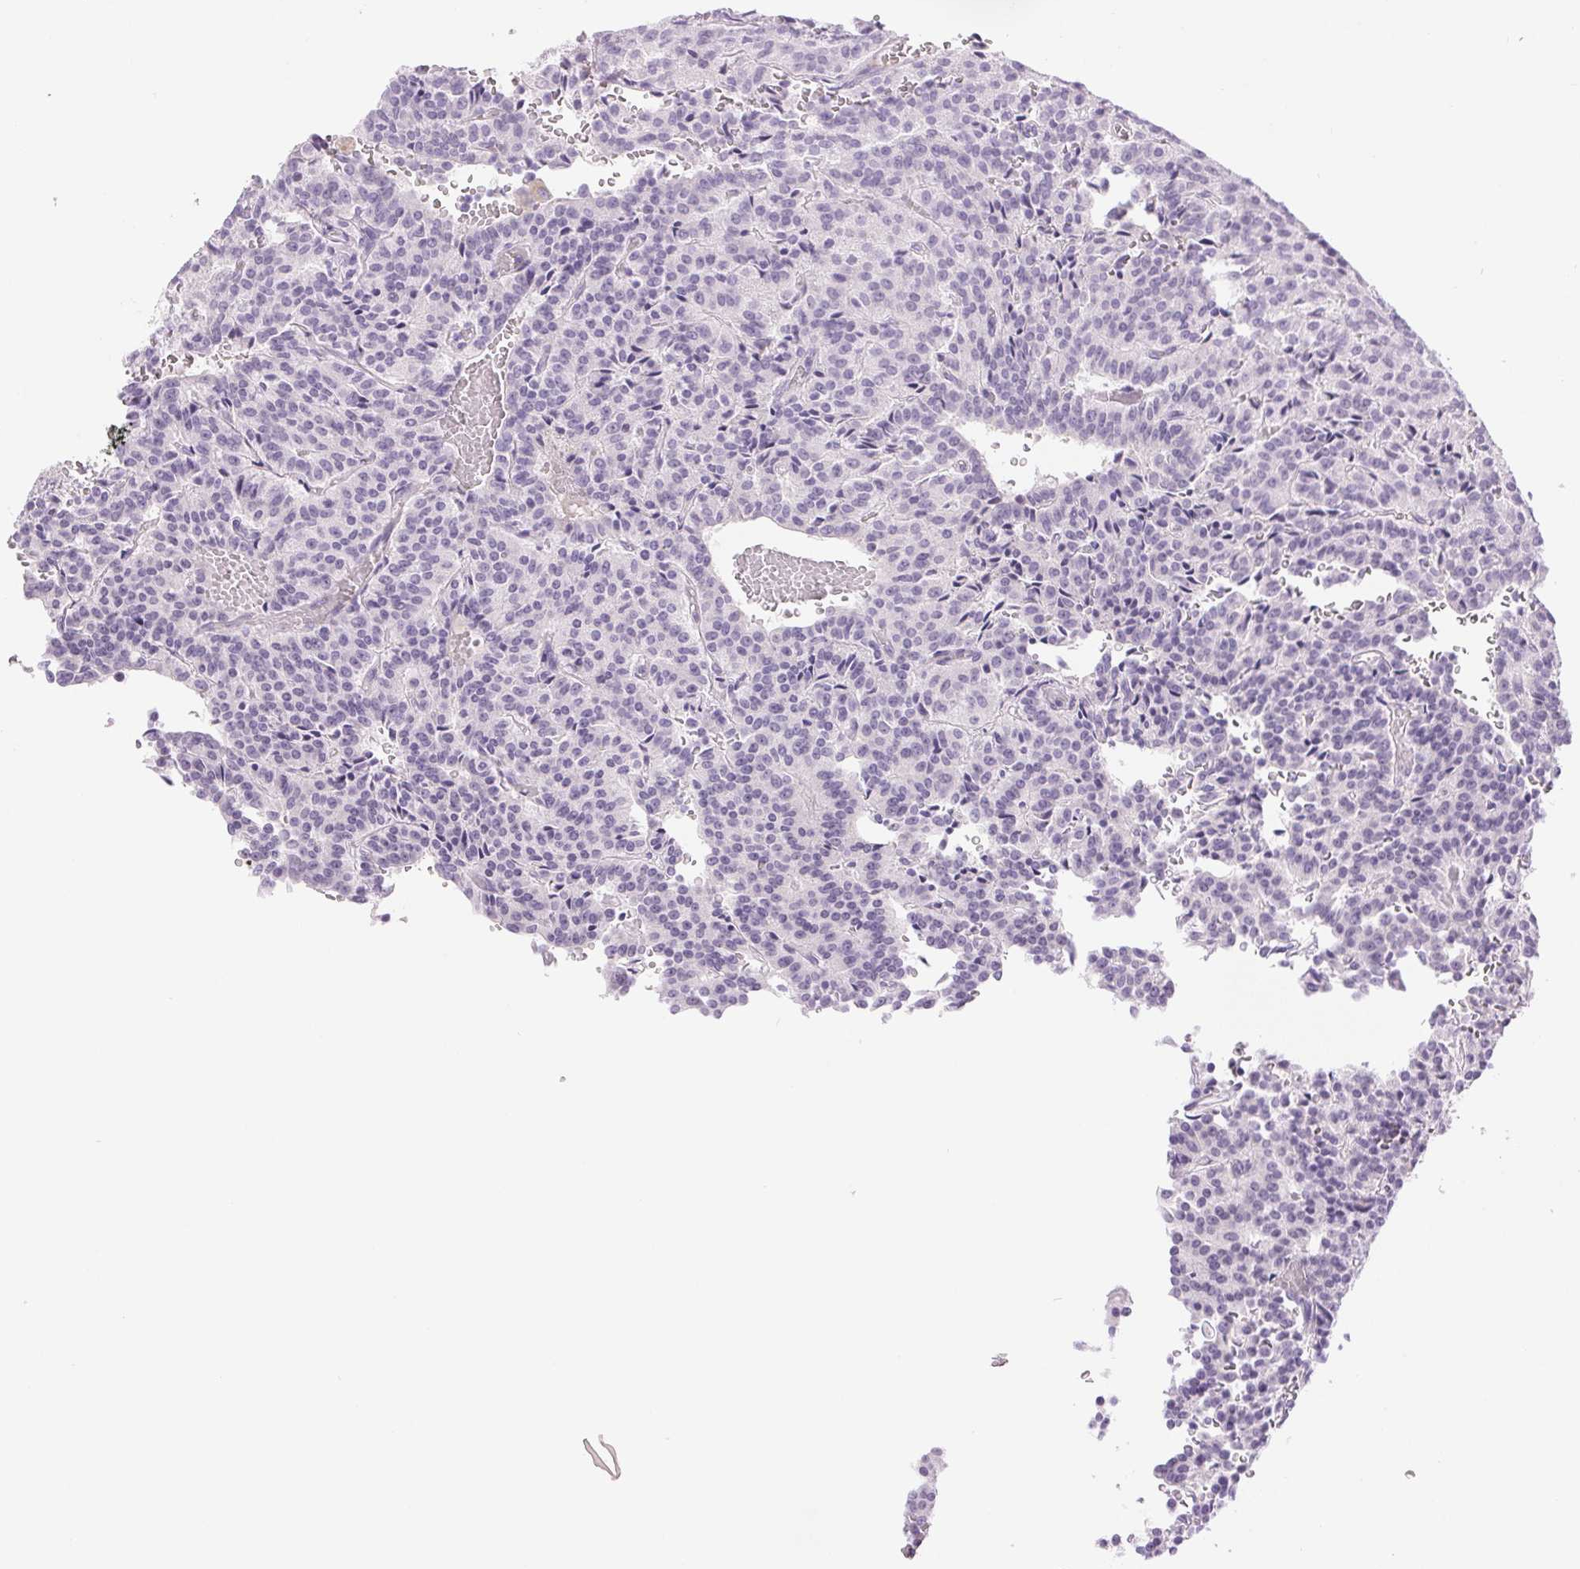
{"staining": {"intensity": "negative", "quantity": "none", "location": "none"}, "tissue": "carcinoid", "cell_type": "Tumor cells", "image_type": "cancer", "snomed": [{"axis": "morphology", "description": "Carcinoid, malignant, NOS"}, {"axis": "topography", "description": "Lung"}], "caption": "Immunohistochemistry (IHC) histopathology image of neoplastic tissue: carcinoid stained with DAB exhibits no significant protein positivity in tumor cells. The staining is performed using DAB (3,3'-diaminobenzidine) brown chromogen with nuclei counter-stained in using hematoxylin.", "gene": "IFIT1B", "patient": {"sex": "male", "age": 70}}